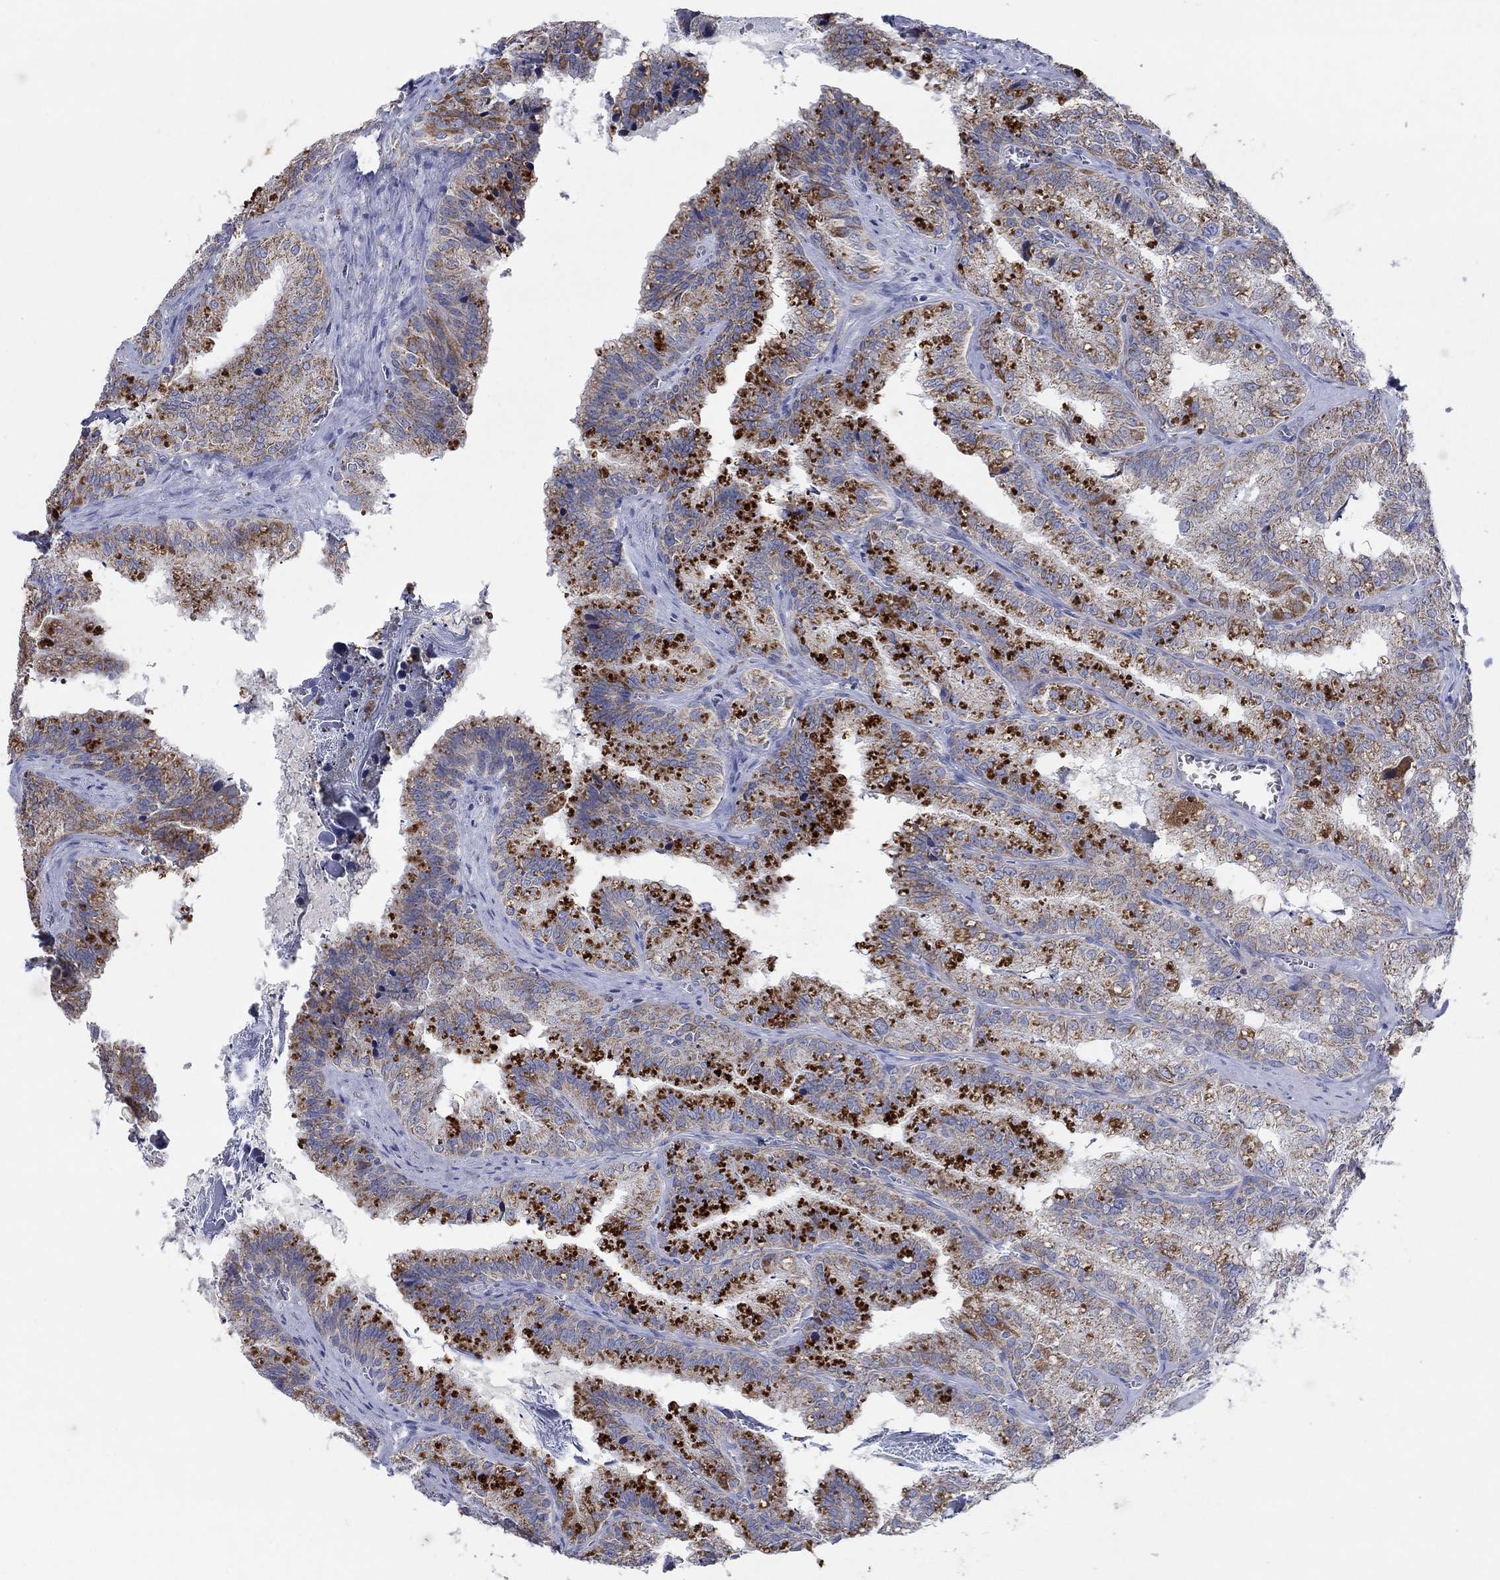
{"staining": {"intensity": "moderate", "quantity": "25%-75%", "location": "cytoplasmic/membranous"}, "tissue": "seminal vesicle", "cell_type": "Glandular cells", "image_type": "normal", "snomed": [{"axis": "morphology", "description": "Normal tissue, NOS"}, {"axis": "topography", "description": "Seminal veicle"}], "caption": "Glandular cells exhibit medium levels of moderate cytoplasmic/membranous expression in approximately 25%-75% of cells in normal seminal vesicle. The staining was performed using DAB, with brown indicating positive protein expression. Nuclei are stained blue with hematoxylin.", "gene": "C9orf85", "patient": {"sex": "male", "age": 57}}